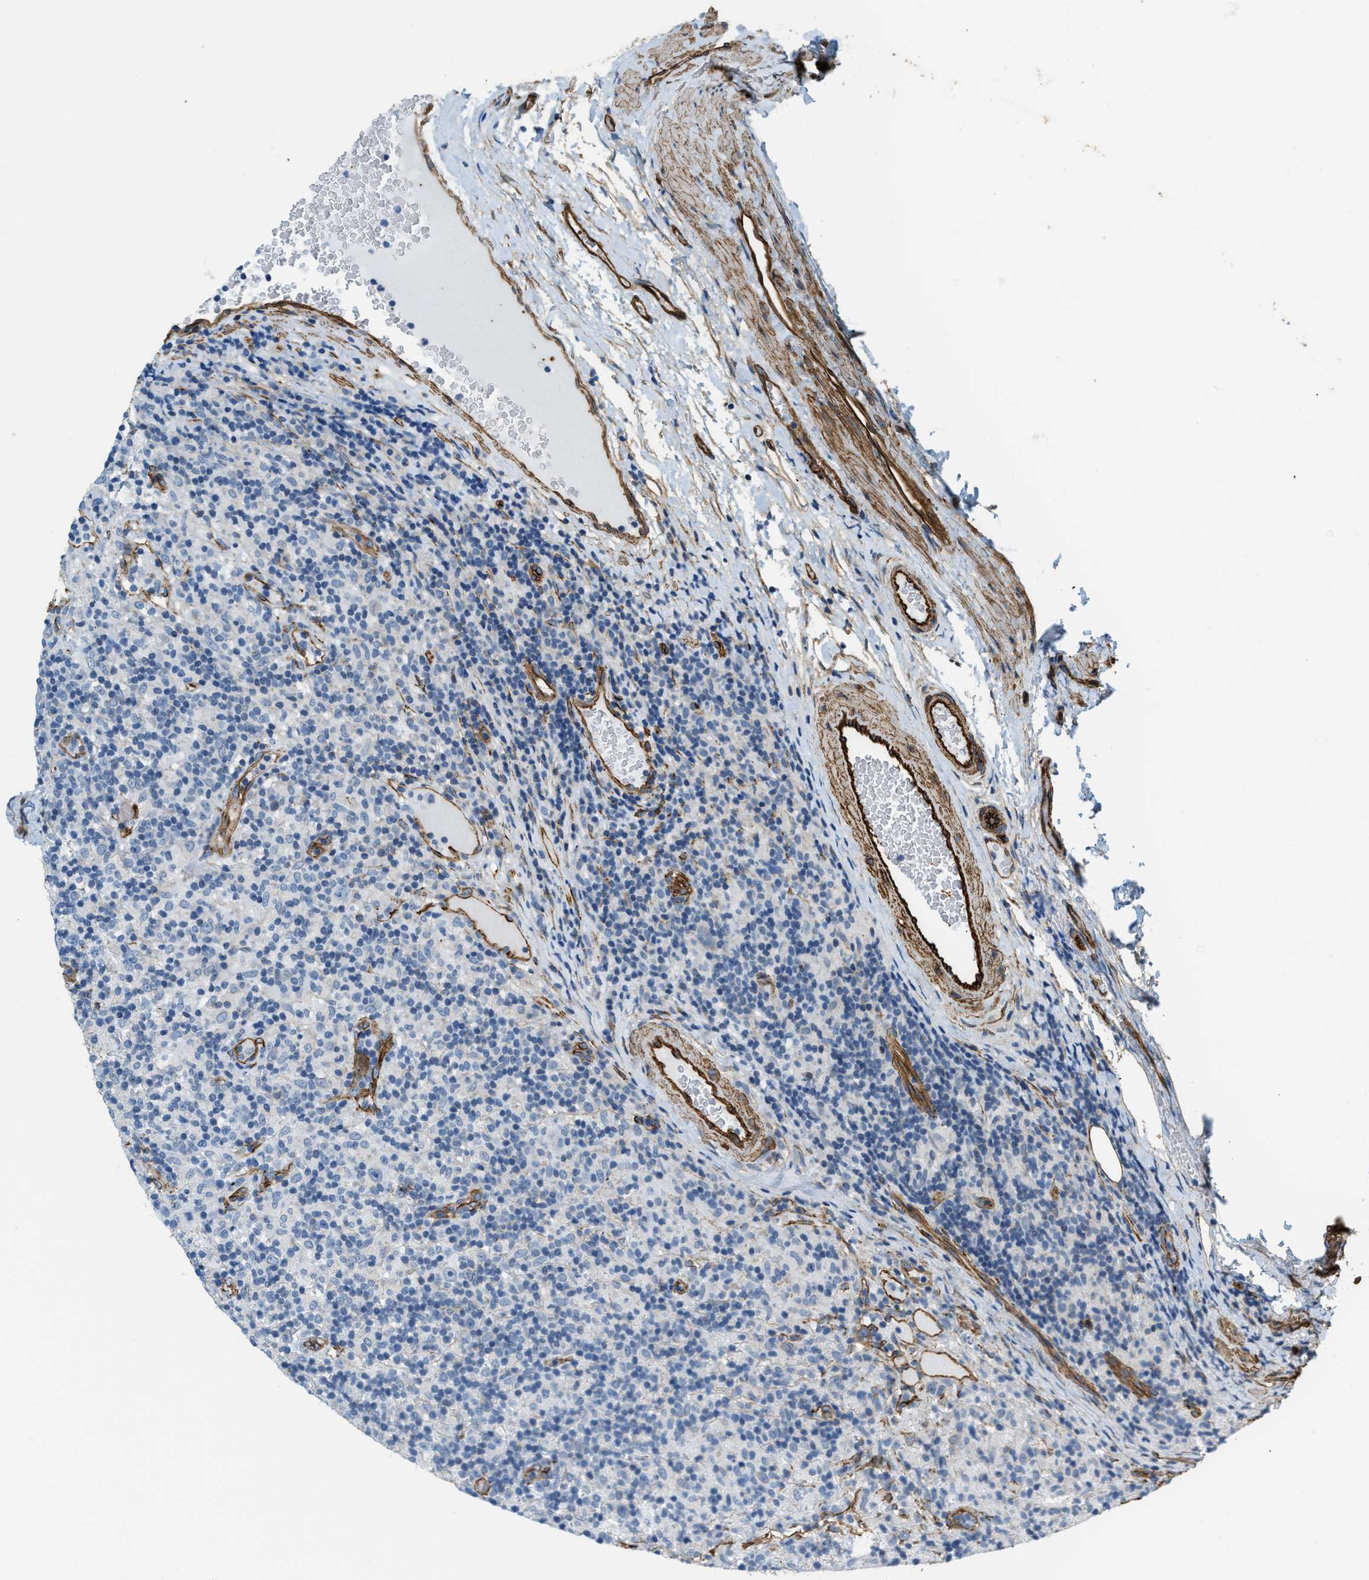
{"staining": {"intensity": "negative", "quantity": "none", "location": "none"}, "tissue": "lymphoma", "cell_type": "Tumor cells", "image_type": "cancer", "snomed": [{"axis": "morphology", "description": "Hodgkin's disease, NOS"}, {"axis": "topography", "description": "Lymph node"}], "caption": "An image of human Hodgkin's disease is negative for staining in tumor cells.", "gene": "TMEM43", "patient": {"sex": "male", "age": 70}}